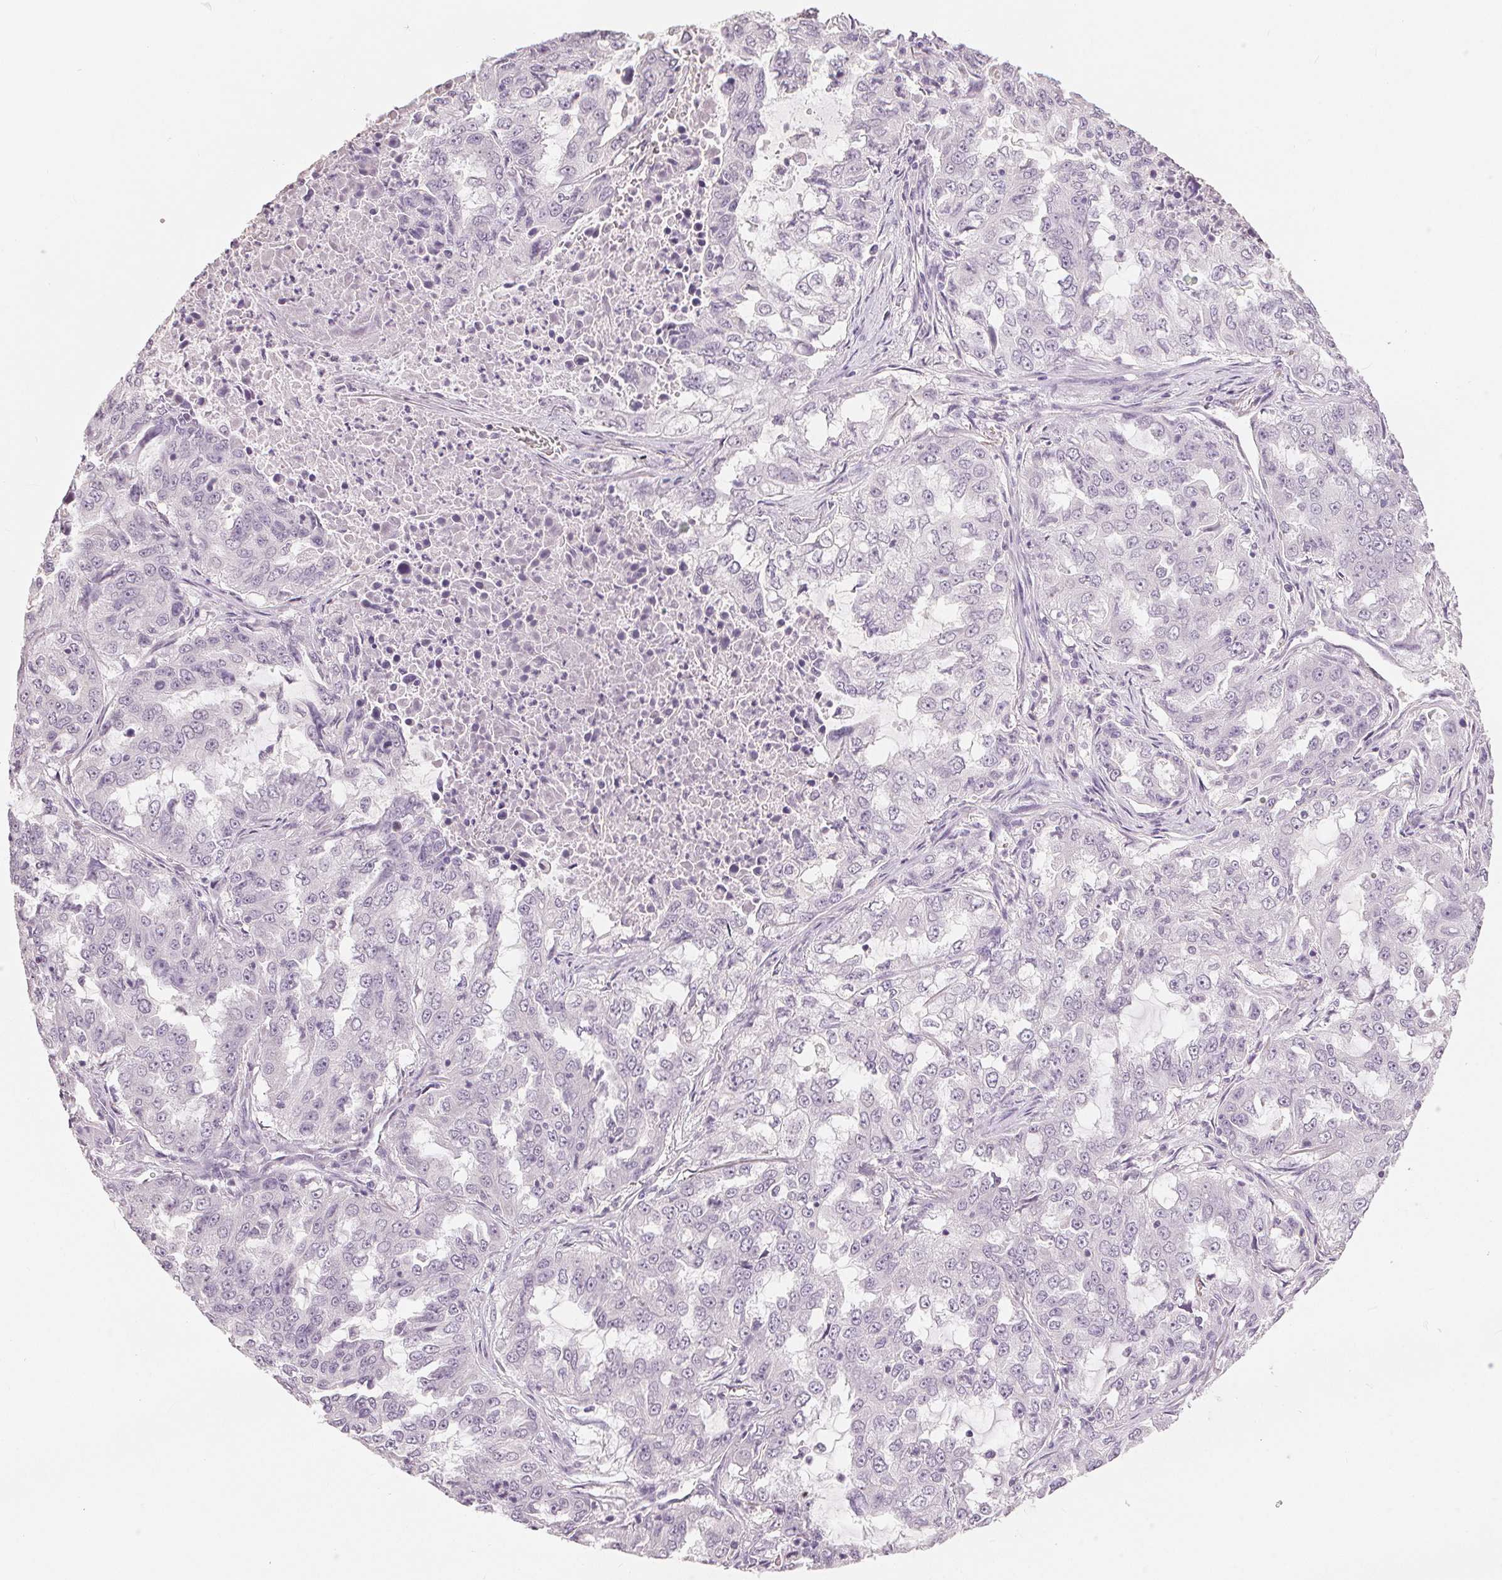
{"staining": {"intensity": "negative", "quantity": "none", "location": "none"}, "tissue": "lung cancer", "cell_type": "Tumor cells", "image_type": "cancer", "snomed": [{"axis": "morphology", "description": "Adenocarcinoma, NOS"}, {"axis": "topography", "description": "Lung"}], "caption": "High magnification brightfield microscopy of lung cancer stained with DAB (3,3'-diaminobenzidine) (brown) and counterstained with hematoxylin (blue): tumor cells show no significant expression.", "gene": "SLC27A5", "patient": {"sex": "female", "age": 61}}